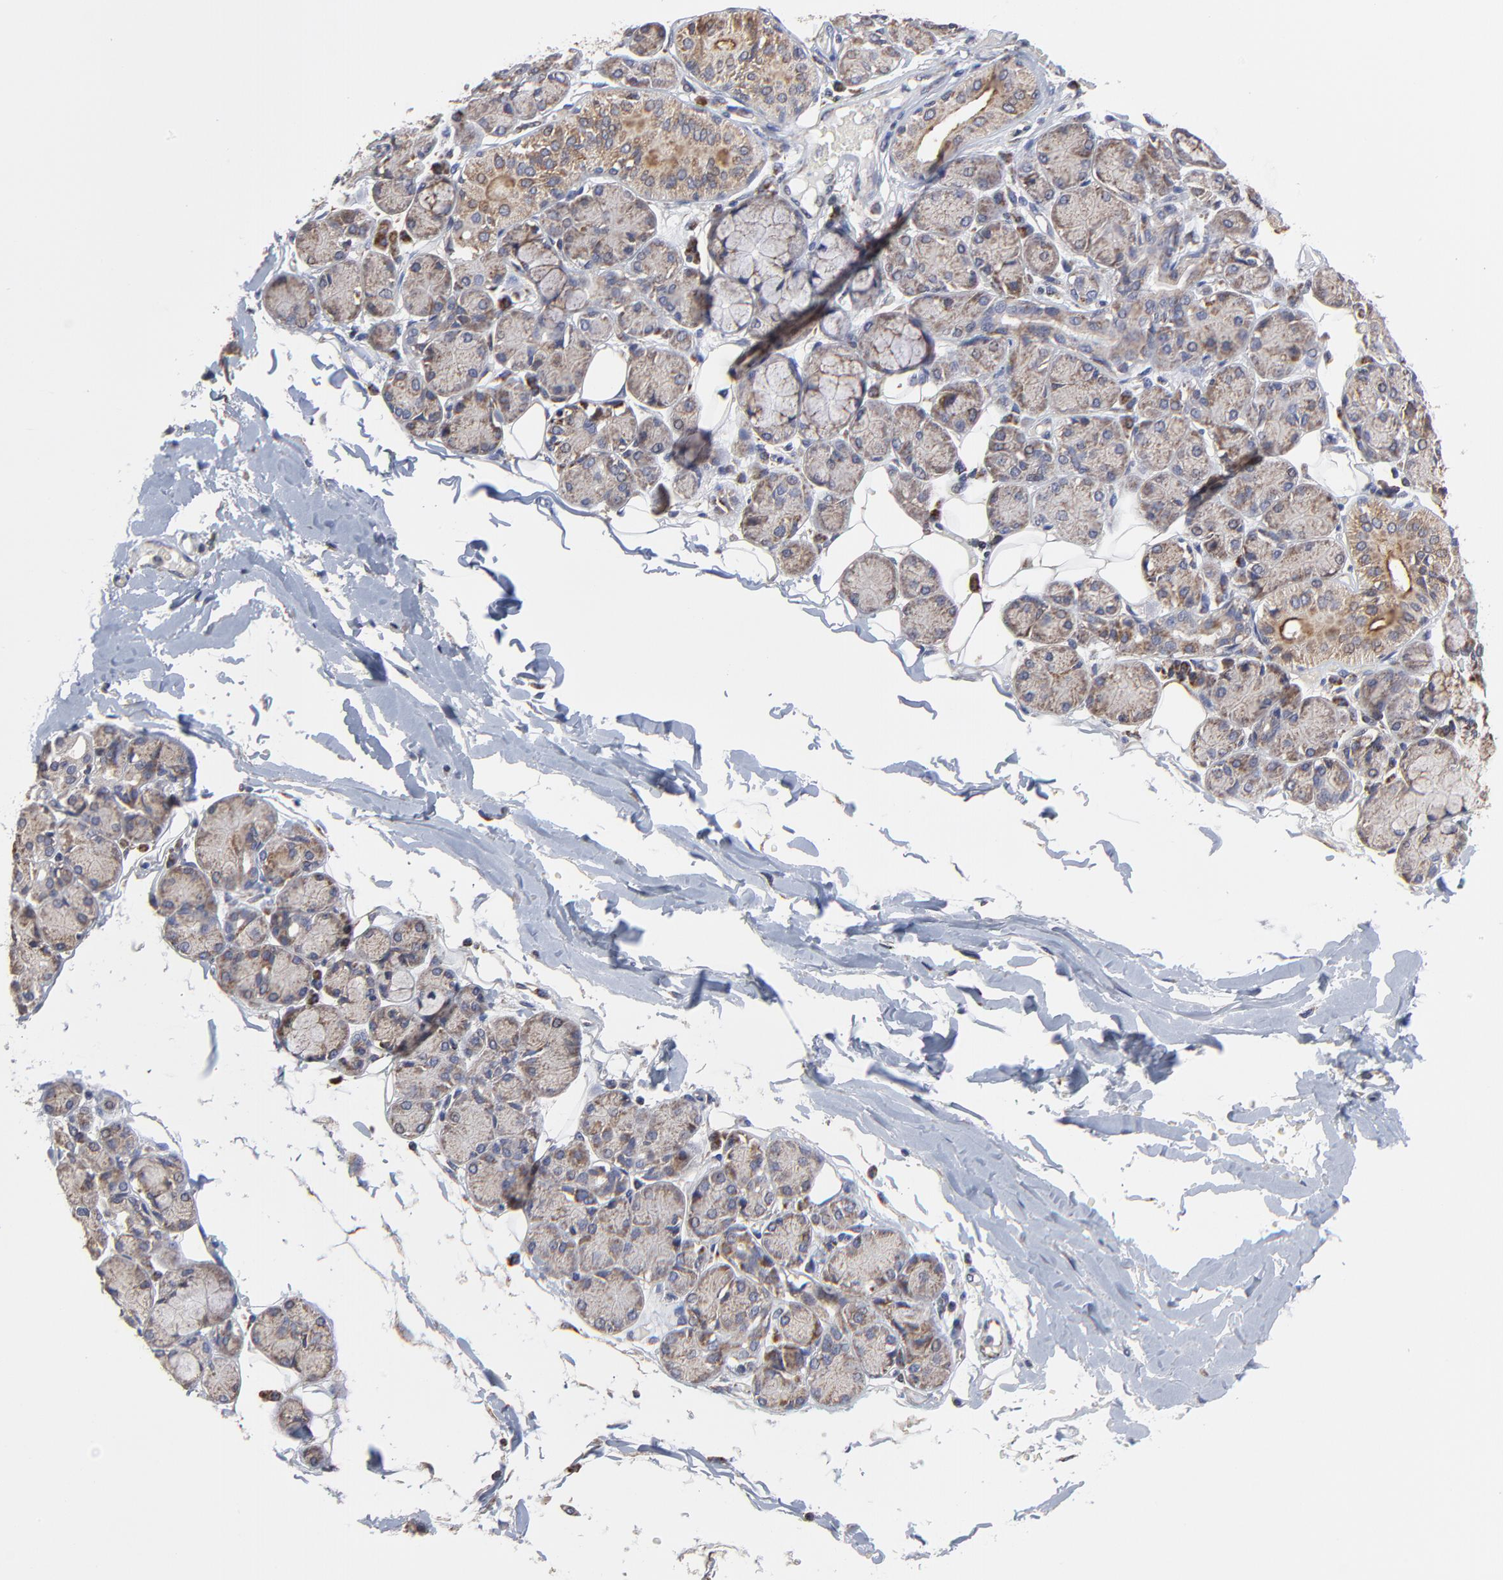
{"staining": {"intensity": "negative", "quantity": "none", "location": "none"}, "tissue": "salivary gland", "cell_type": "Glandular cells", "image_type": "normal", "snomed": [{"axis": "morphology", "description": "Normal tissue, NOS"}, {"axis": "topography", "description": "Salivary gland"}], "caption": "Glandular cells are negative for protein expression in benign human salivary gland. The staining was performed using DAB to visualize the protein expression in brown, while the nuclei were stained in blue with hematoxylin (Magnification: 20x).", "gene": "ZNF550", "patient": {"sex": "male", "age": 54}}